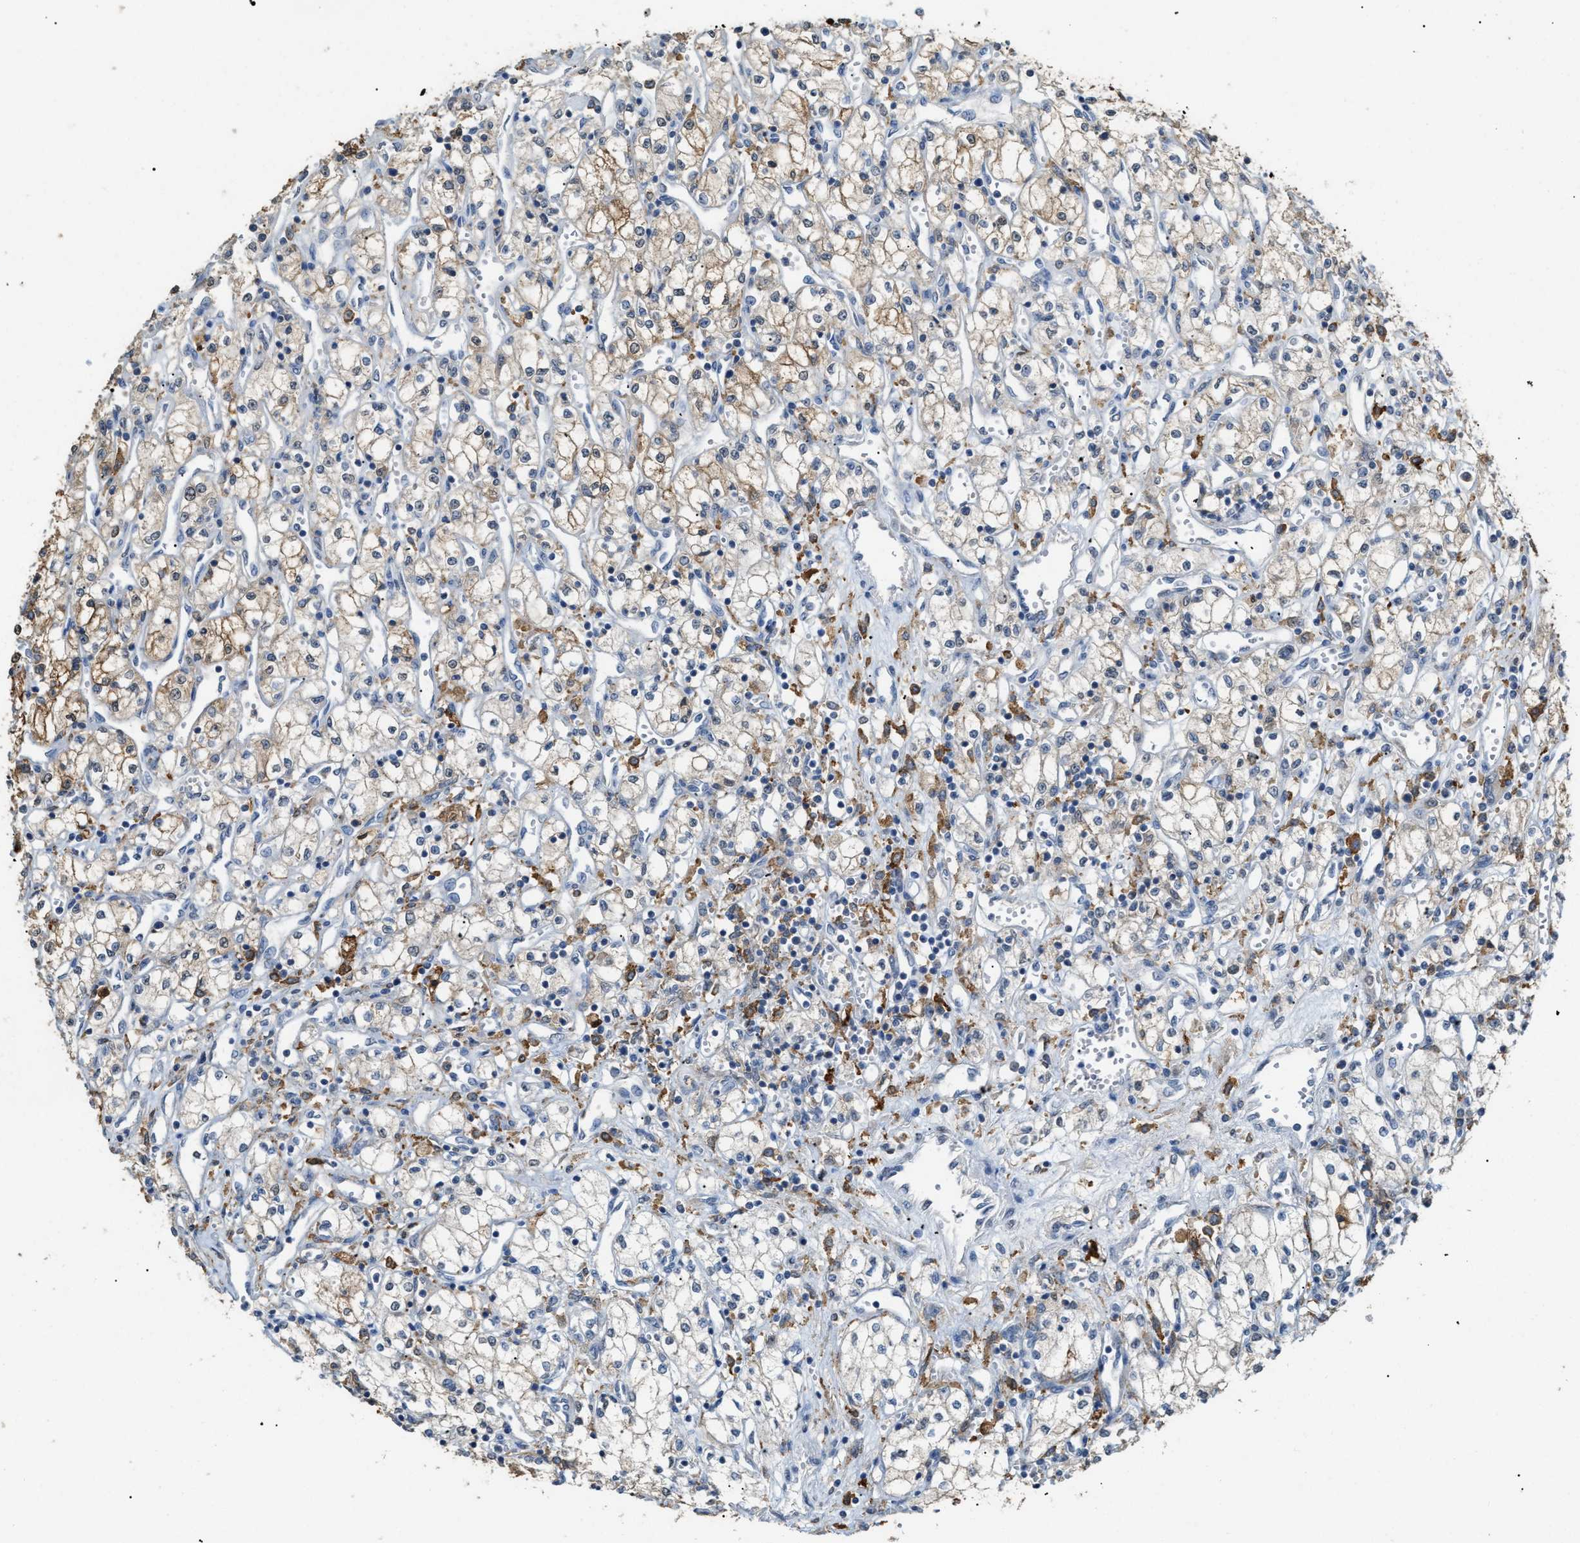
{"staining": {"intensity": "weak", "quantity": ">75%", "location": "cytoplasmic/membranous"}, "tissue": "renal cancer", "cell_type": "Tumor cells", "image_type": "cancer", "snomed": [{"axis": "morphology", "description": "Adenocarcinoma, NOS"}, {"axis": "topography", "description": "Kidney"}], "caption": "Immunohistochemical staining of renal cancer exhibits low levels of weak cytoplasmic/membranous expression in about >75% of tumor cells.", "gene": "GCN1", "patient": {"sex": "male", "age": 59}}